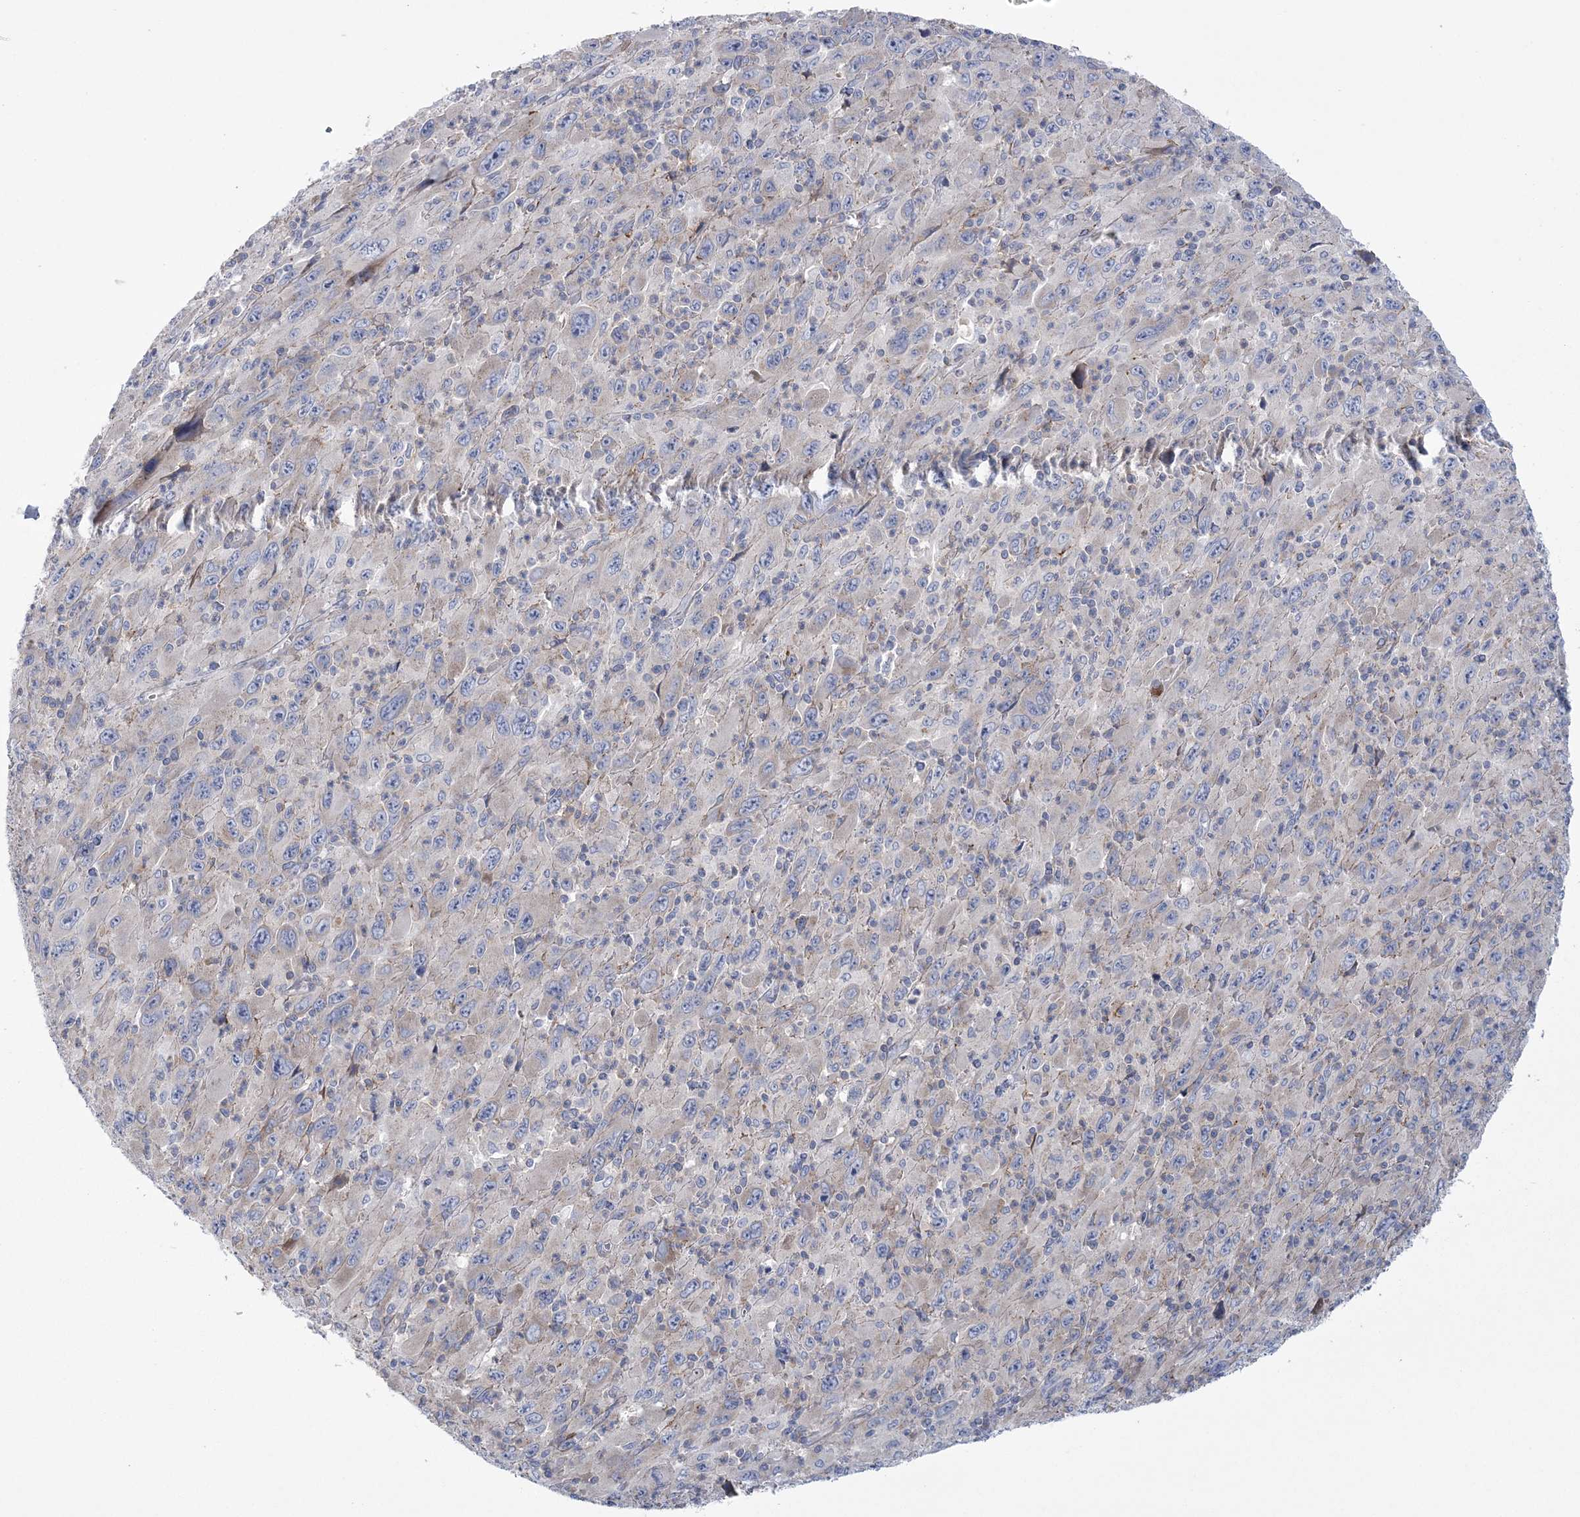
{"staining": {"intensity": "negative", "quantity": "none", "location": "none"}, "tissue": "melanoma", "cell_type": "Tumor cells", "image_type": "cancer", "snomed": [{"axis": "morphology", "description": "Malignant melanoma, Metastatic site"}, {"axis": "topography", "description": "Skin"}], "caption": "Immunohistochemical staining of human malignant melanoma (metastatic site) reveals no significant staining in tumor cells.", "gene": "ARSJ", "patient": {"sex": "female", "age": 56}}